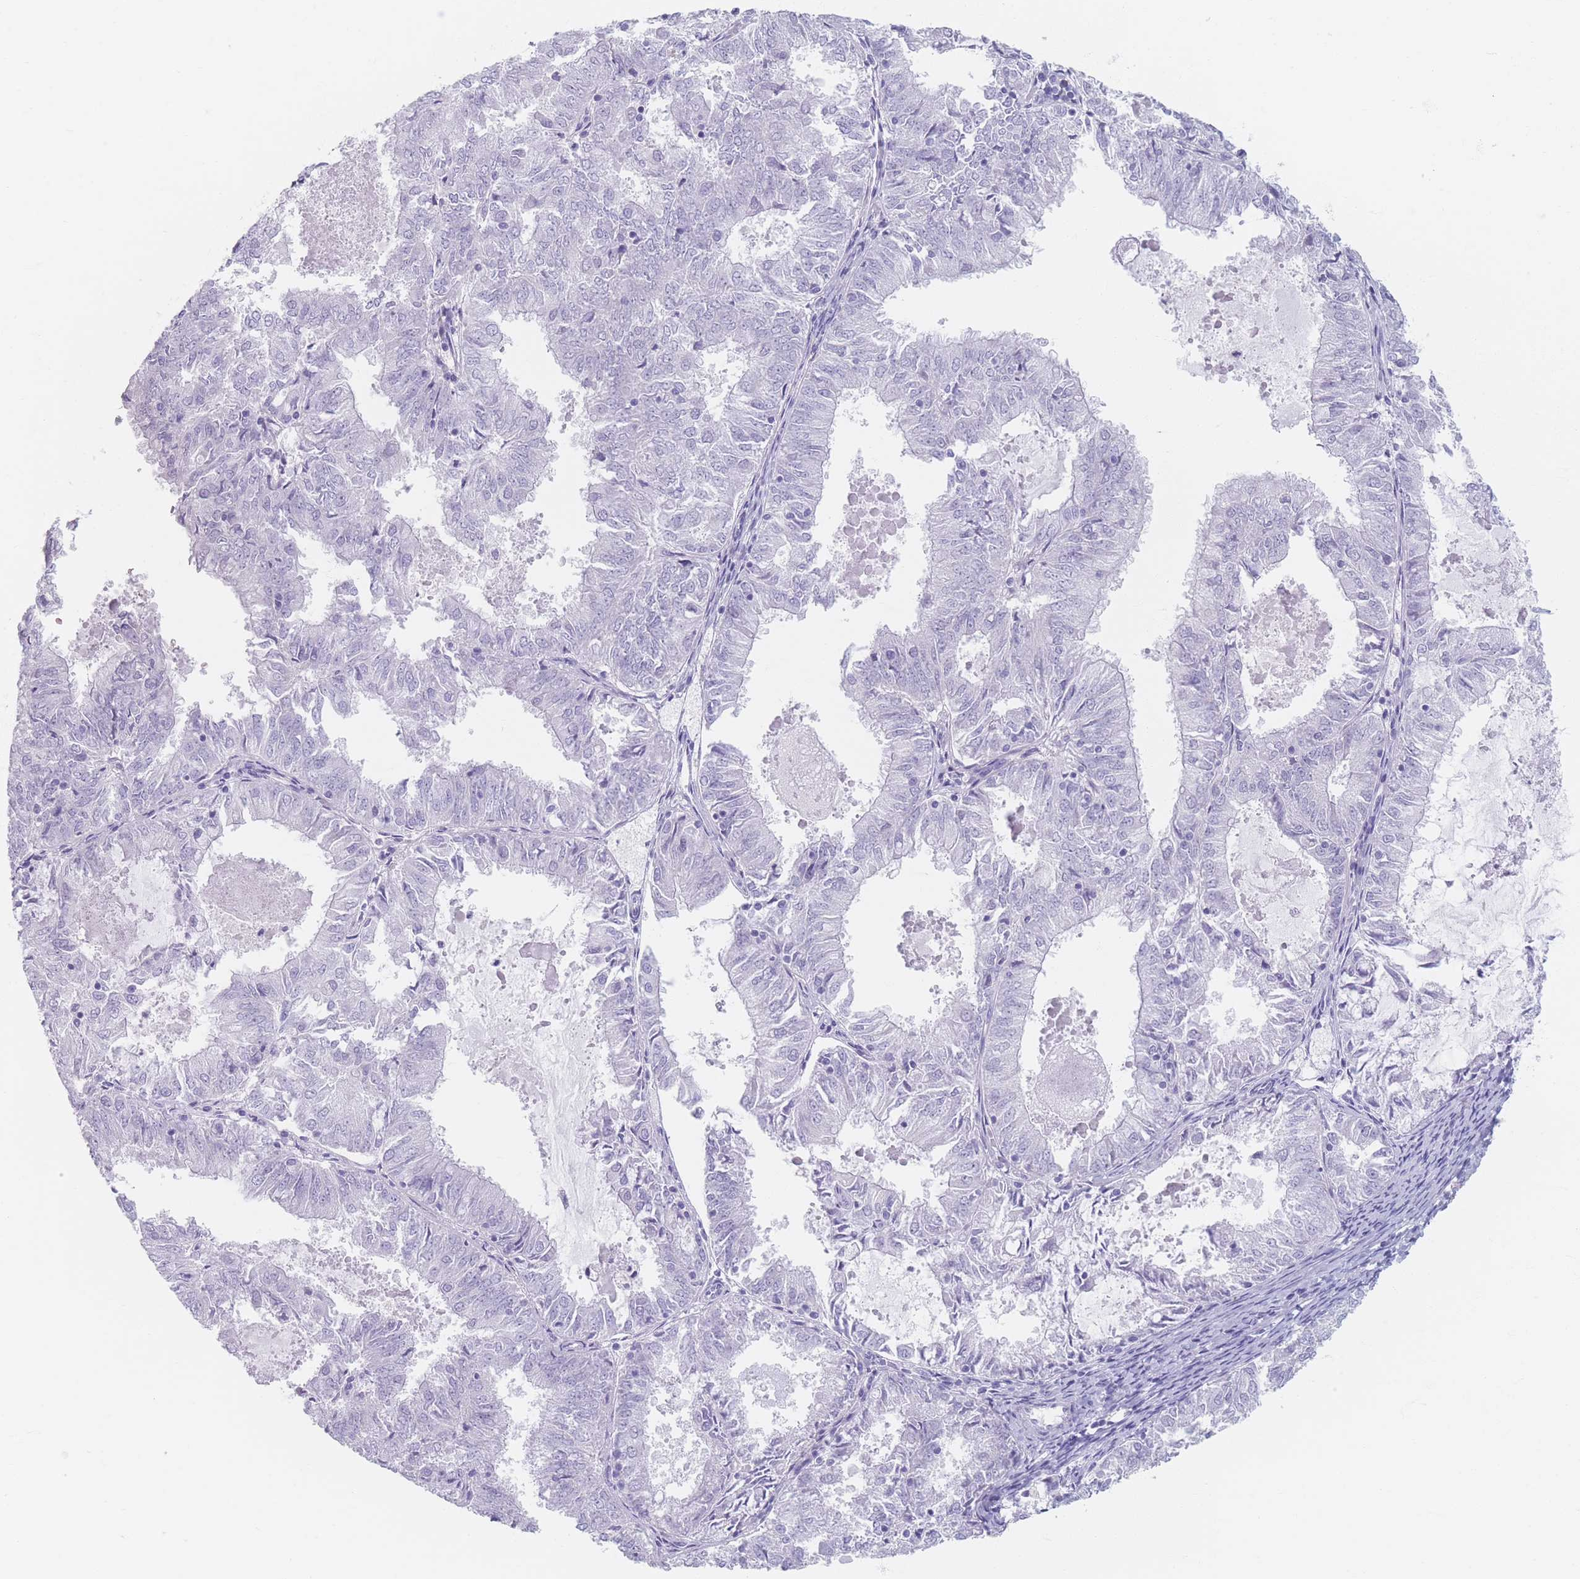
{"staining": {"intensity": "negative", "quantity": "none", "location": "none"}, "tissue": "endometrial cancer", "cell_type": "Tumor cells", "image_type": "cancer", "snomed": [{"axis": "morphology", "description": "Adenocarcinoma, NOS"}, {"axis": "topography", "description": "Endometrium"}], "caption": "This is an IHC micrograph of human endometrial adenocarcinoma. There is no positivity in tumor cells.", "gene": "PIGM", "patient": {"sex": "female", "age": 57}}